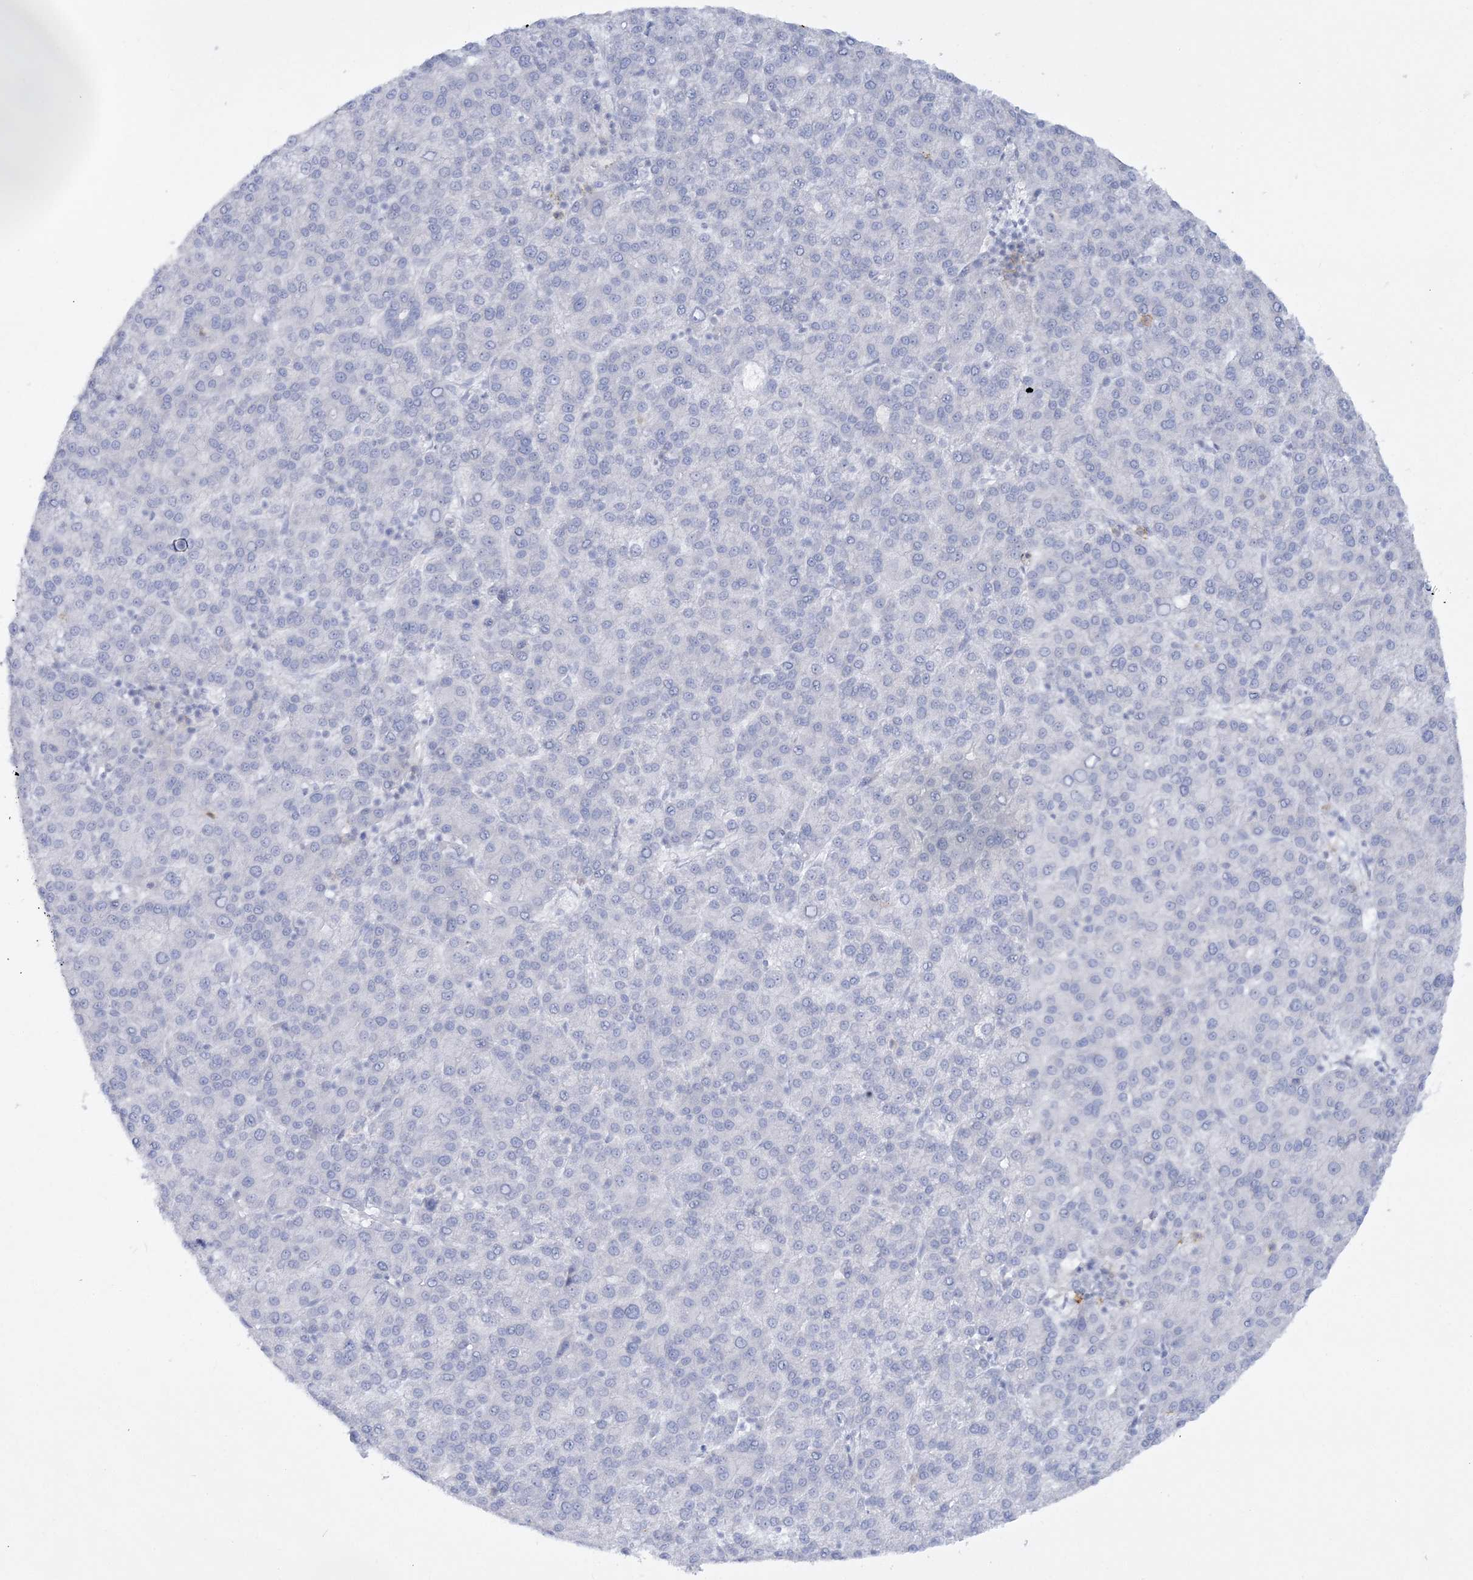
{"staining": {"intensity": "negative", "quantity": "none", "location": "none"}, "tissue": "liver cancer", "cell_type": "Tumor cells", "image_type": "cancer", "snomed": [{"axis": "morphology", "description": "Carcinoma, Hepatocellular, NOS"}, {"axis": "topography", "description": "Liver"}], "caption": "This is an immunohistochemistry photomicrograph of liver hepatocellular carcinoma. There is no staining in tumor cells.", "gene": "WDSUB1", "patient": {"sex": "female", "age": 58}}